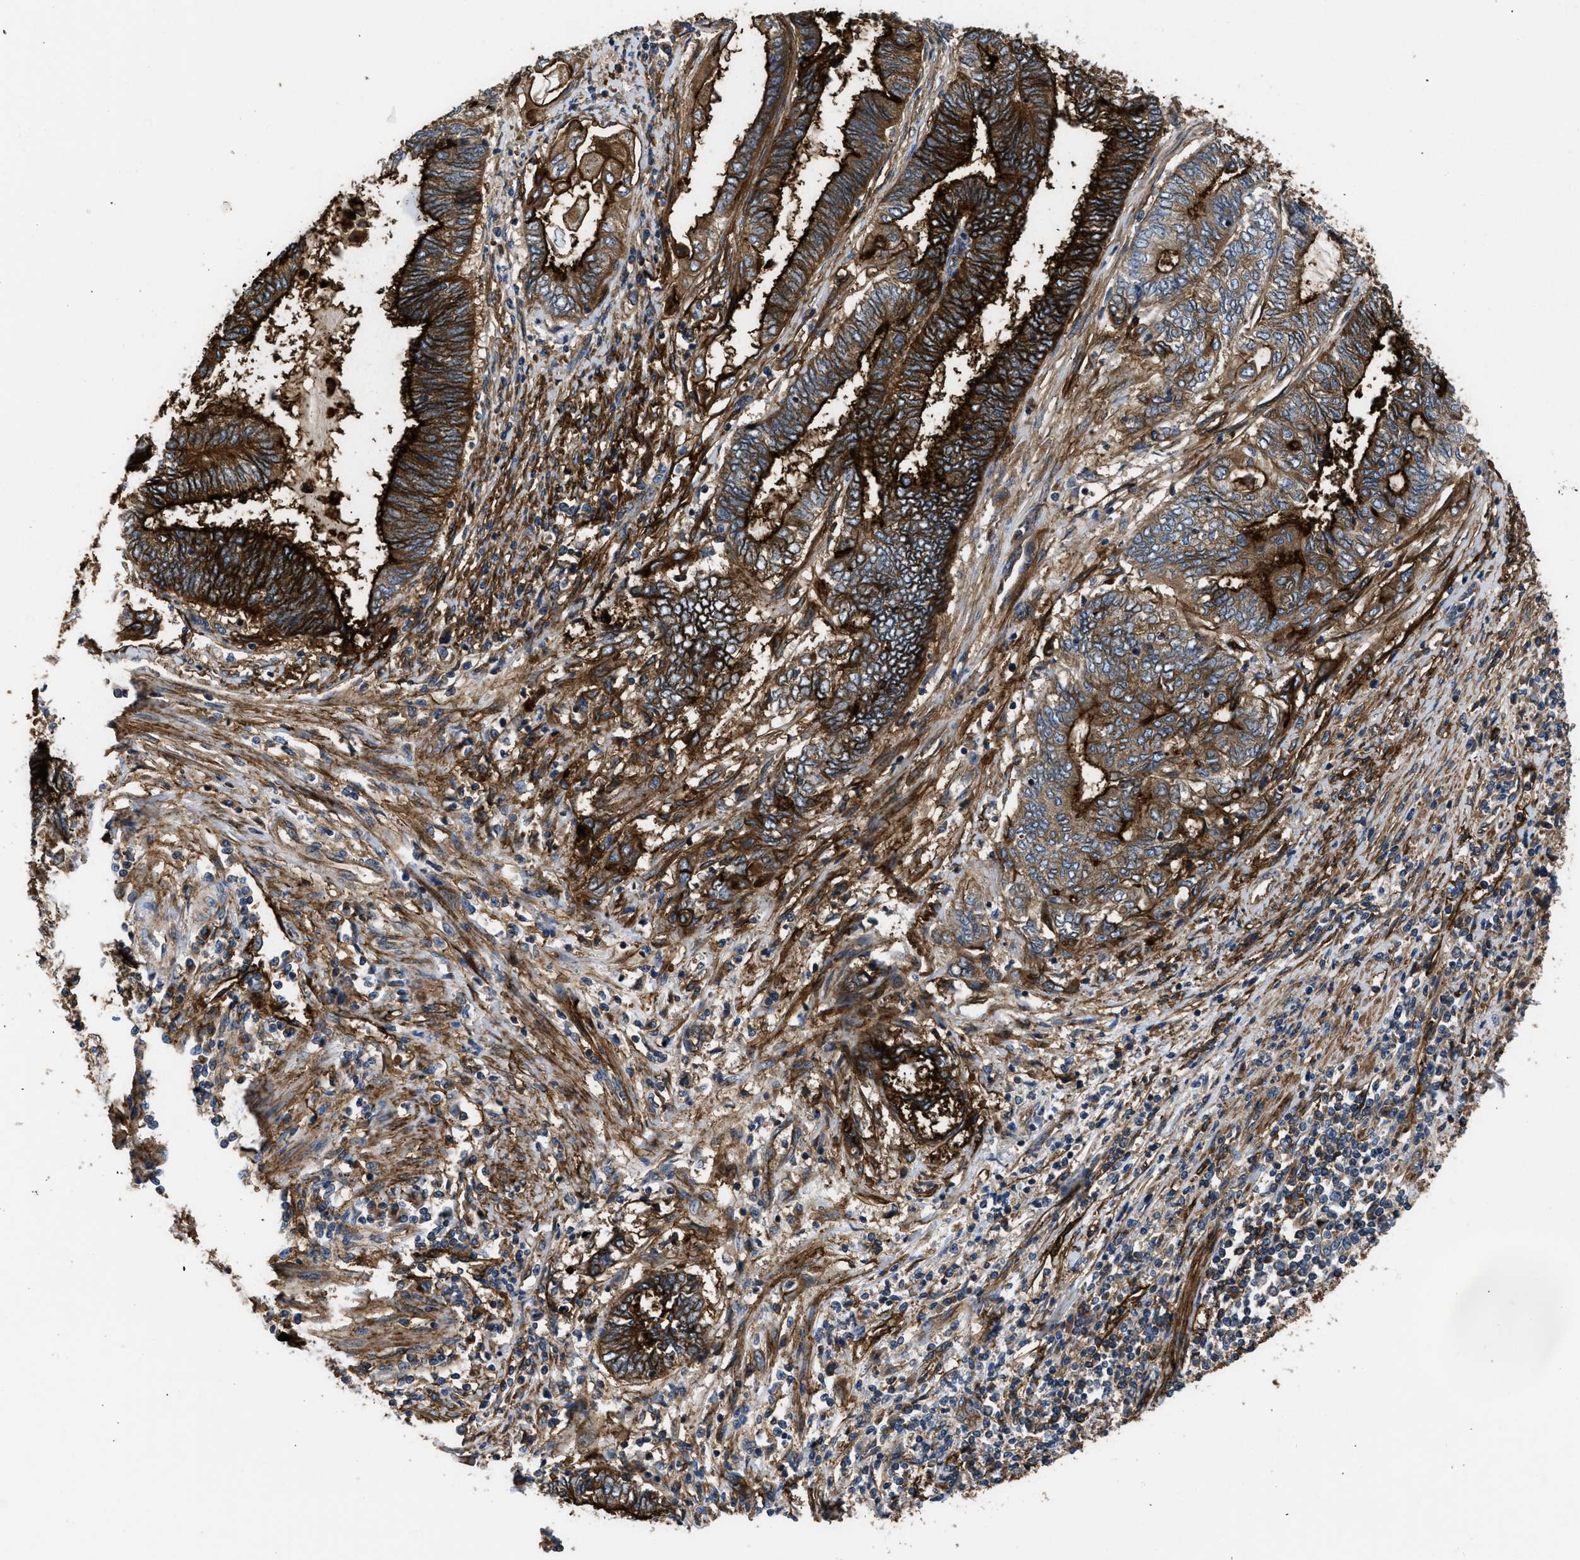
{"staining": {"intensity": "strong", "quantity": ">75%", "location": "cytoplasmic/membranous"}, "tissue": "endometrial cancer", "cell_type": "Tumor cells", "image_type": "cancer", "snomed": [{"axis": "morphology", "description": "Adenocarcinoma, NOS"}, {"axis": "topography", "description": "Uterus"}, {"axis": "topography", "description": "Endometrium"}], "caption": "Adenocarcinoma (endometrial) stained with immunohistochemistry (IHC) exhibits strong cytoplasmic/membranous positivity in approximately >75% of tumor cells.", "gene": "NT5E", "patient": {"sex": "female", "age": 70}}